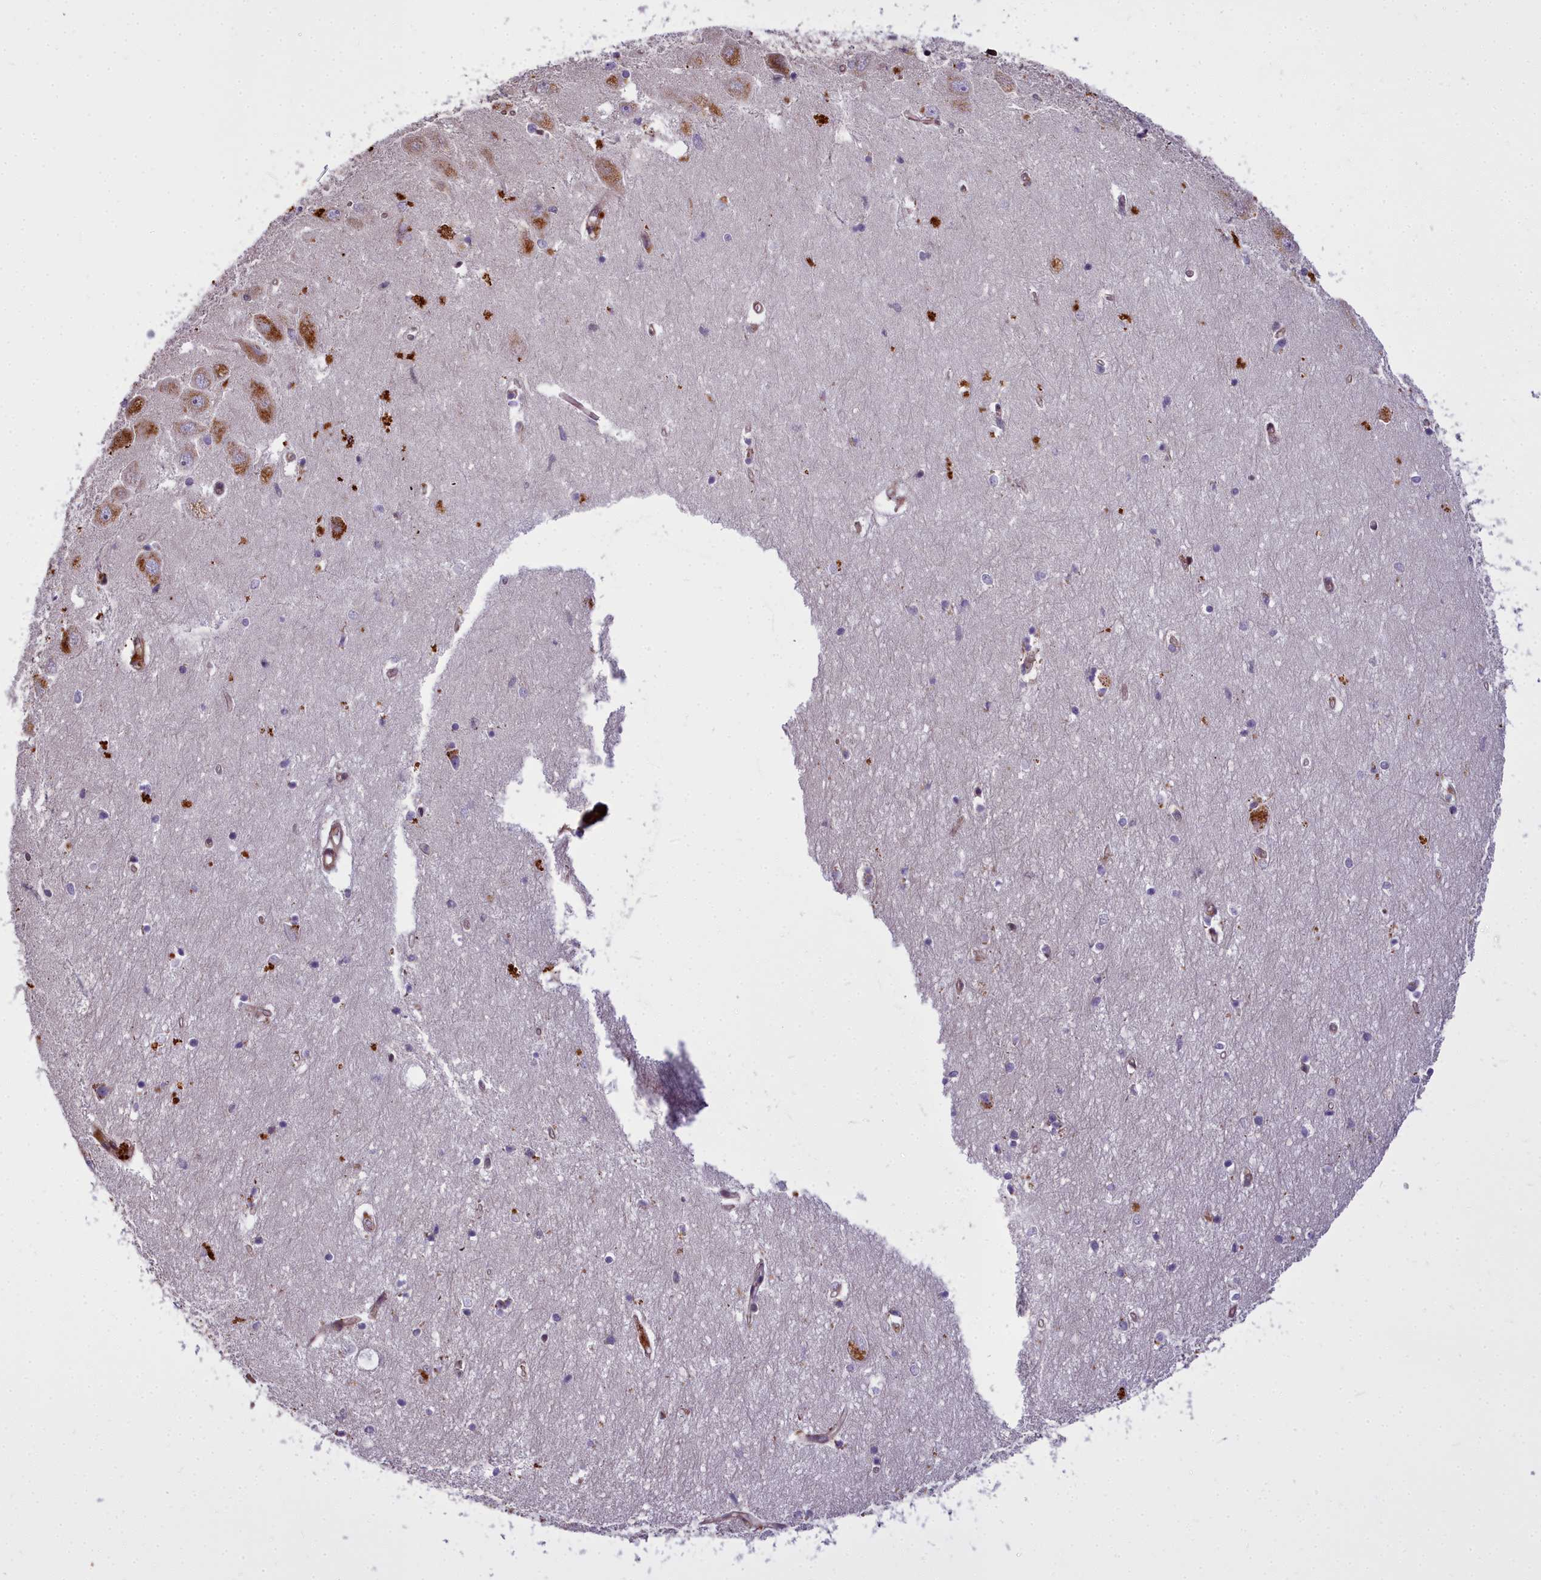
{"staining": {"intensity": "weak", "quantity": "<25%", "location": "cytoplasmic/membranous"}, "tissue": "hippocampus", "cell_type": "Glial cells", "image_type": "normal", "snomed": [{"axis": "morphology", "description": "Normal tissue, NOS"}, {"axis": "topography", "description": "Hippocampus"}], "caption": "Hippocampus was stained to show a protein in brown. There is no significant positivity in glial cells. Brightfield microscopy of IHC stained with DAB (3,3'-diaminobenzidine) (brown) and hematoxylin (blue), captured at high magnification.", "gene": "GLYATL3", "patient": {"sex": "female", "age": 64}}